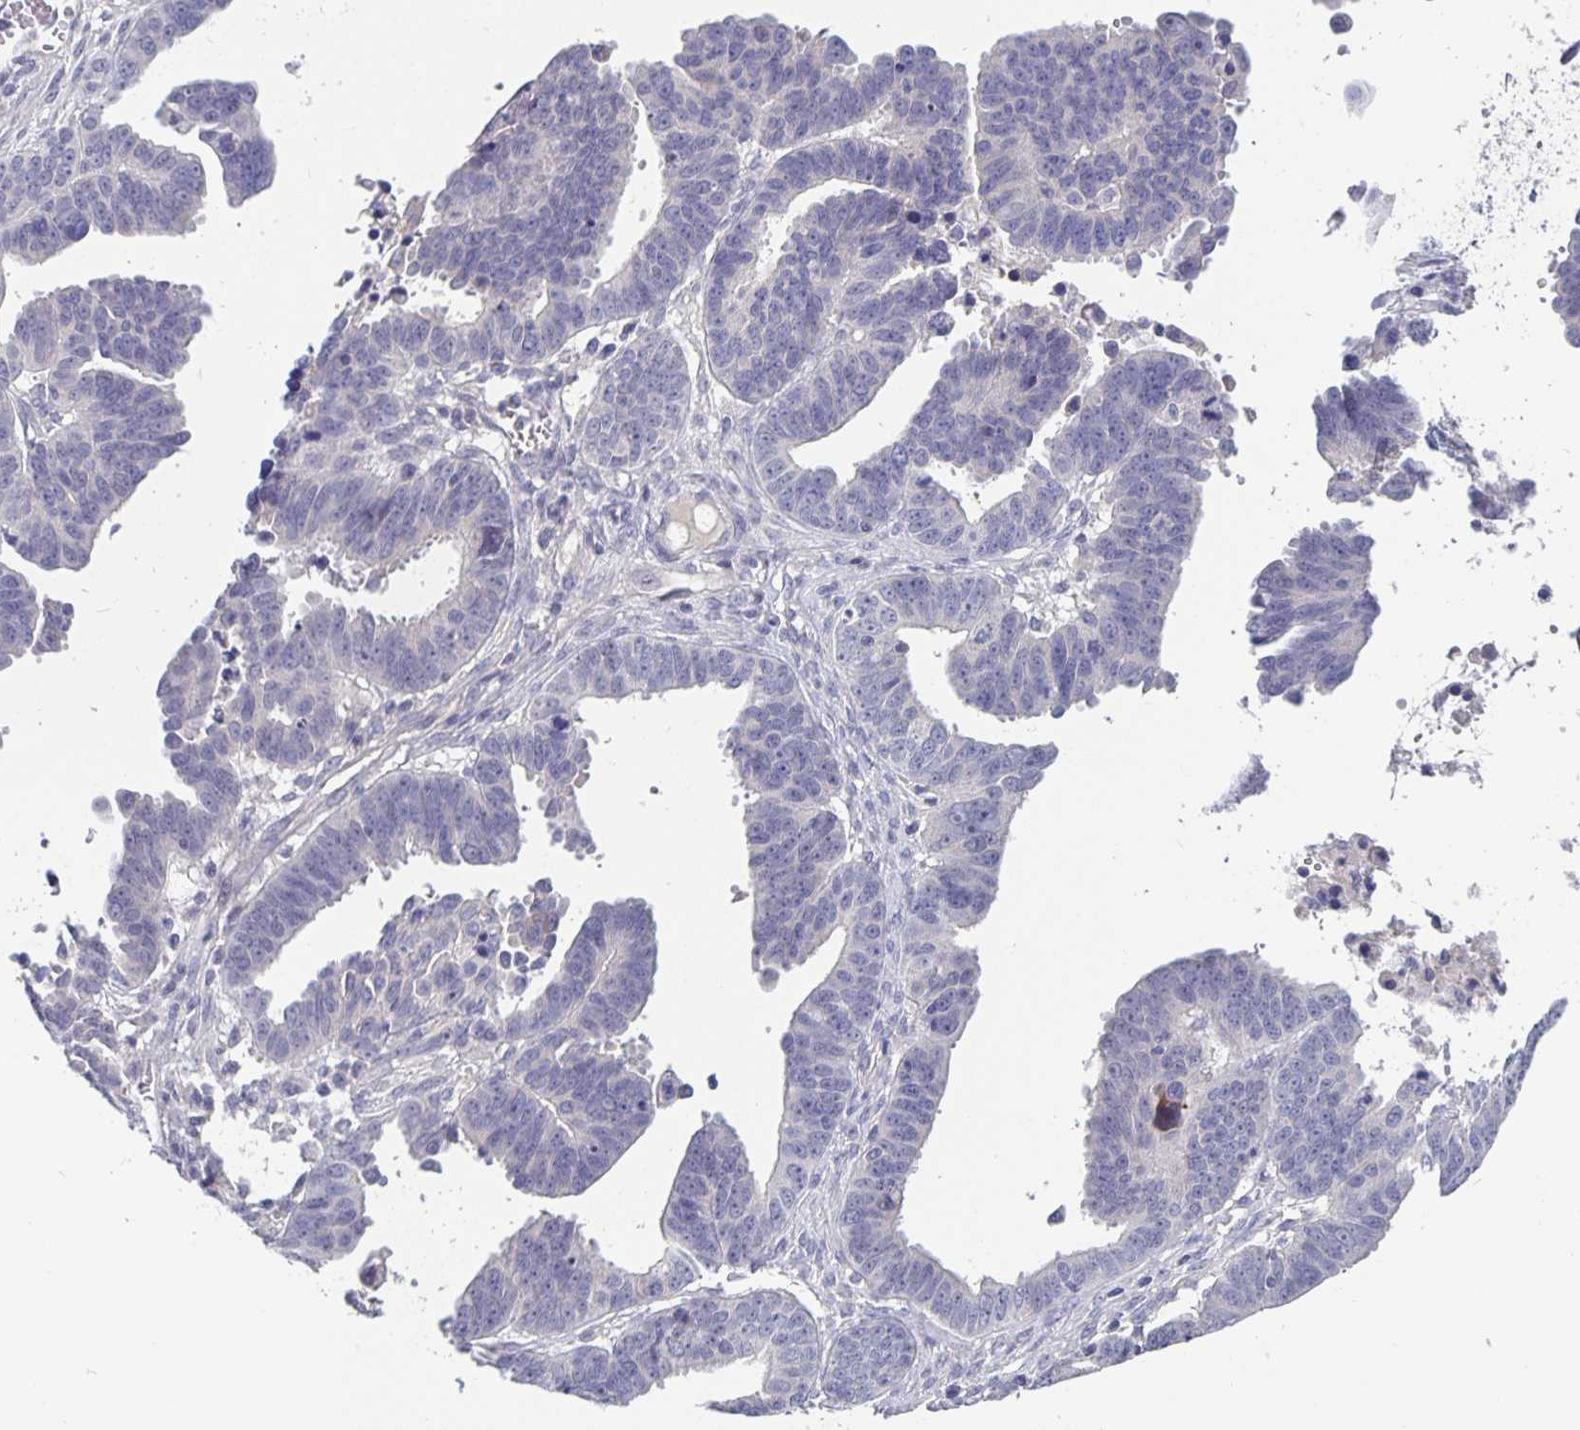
{"staining": {"intensity": "negative", "quantity": "none", "location": "none"}, "tissue": "ovarian cancer", "cell_type": "Tumor cells", "image_type": "cancer", "snomed": [{"axis": "morphology", "description": "Carcinoma, endometroid"}, {"axis": "morphology", "description": "Cystadenocarcinoma, serous, NOS"}, {"axis": "topography", "description": "Ovary"}], "caption": "Tumor cells show no significant protein expression in ovarian cancer.", "gene": "GDF15", "patient": {"sex": "female", "age": 45}}